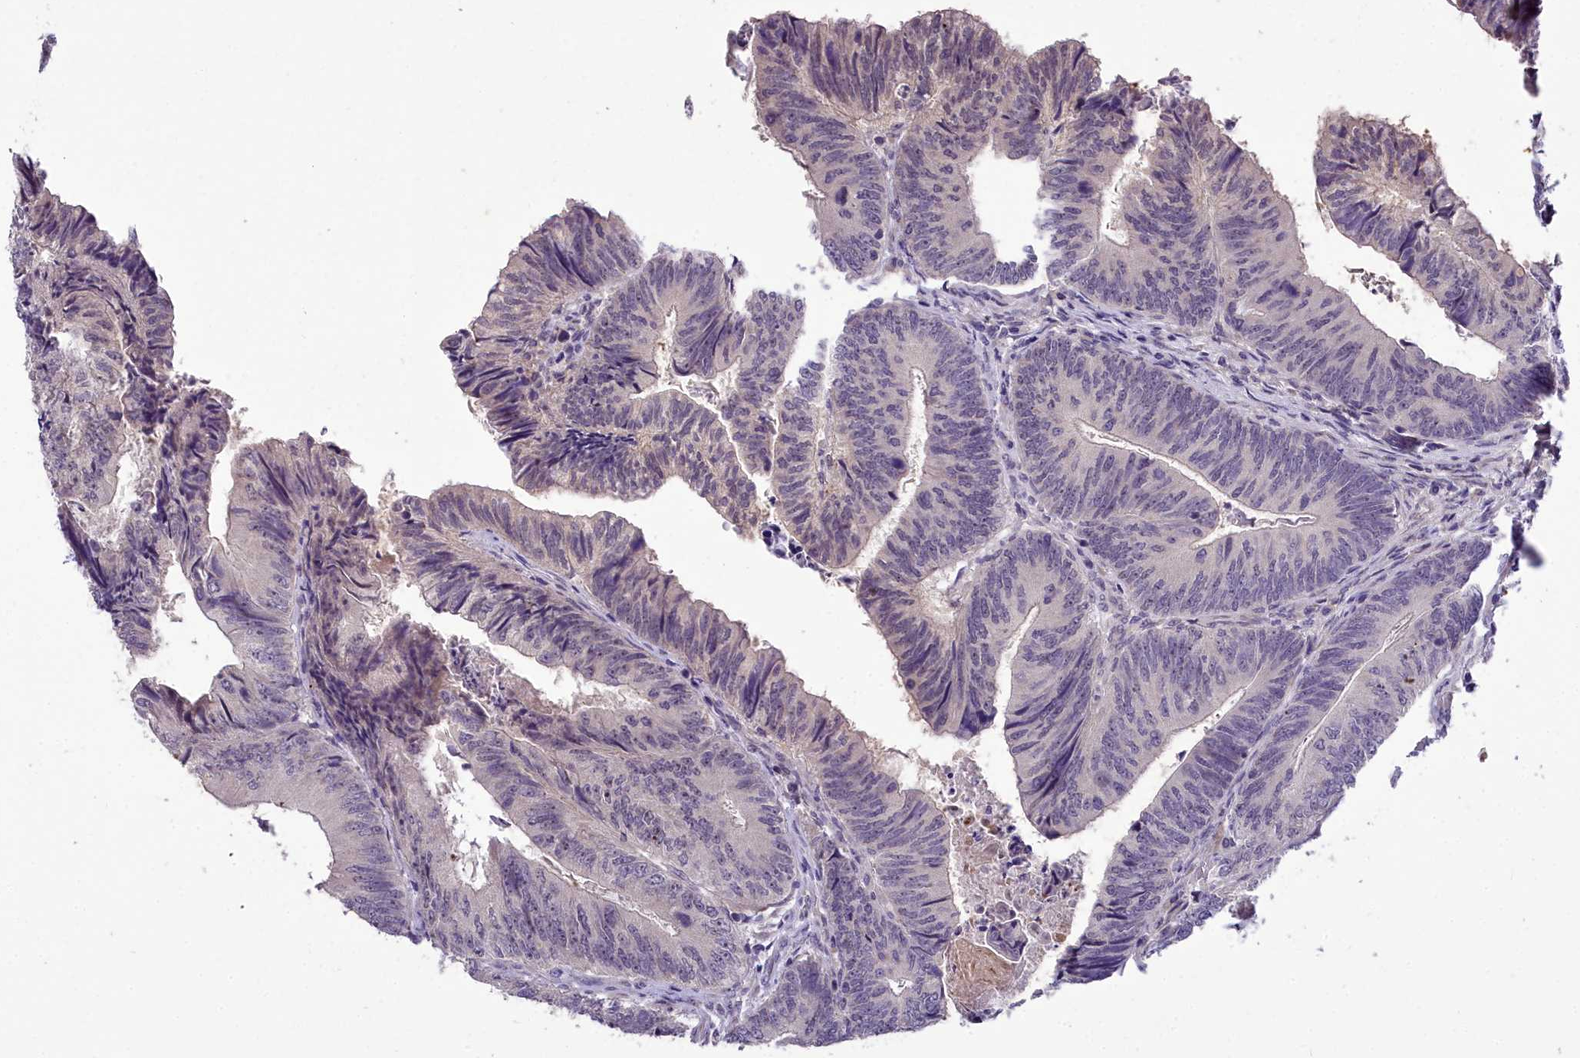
{"staining": {"intensity": "negative", "quantity": "none", "location": "none"}, "tissue": "colorectal cancer", "cell_type": "Tumor cells", "image_type": "cancer", "snomed": [{"axis": "morphology", "description": "Adenocarcinoma, NOS"}, {"axis": "topography", "description": "Colon"}], "caption": "There is no significant positivity in tumor cells of colorectal cancer (adenocarcinoma).", "gene": "ZNF333", "patient": {"sex": "female", "age": 67}}